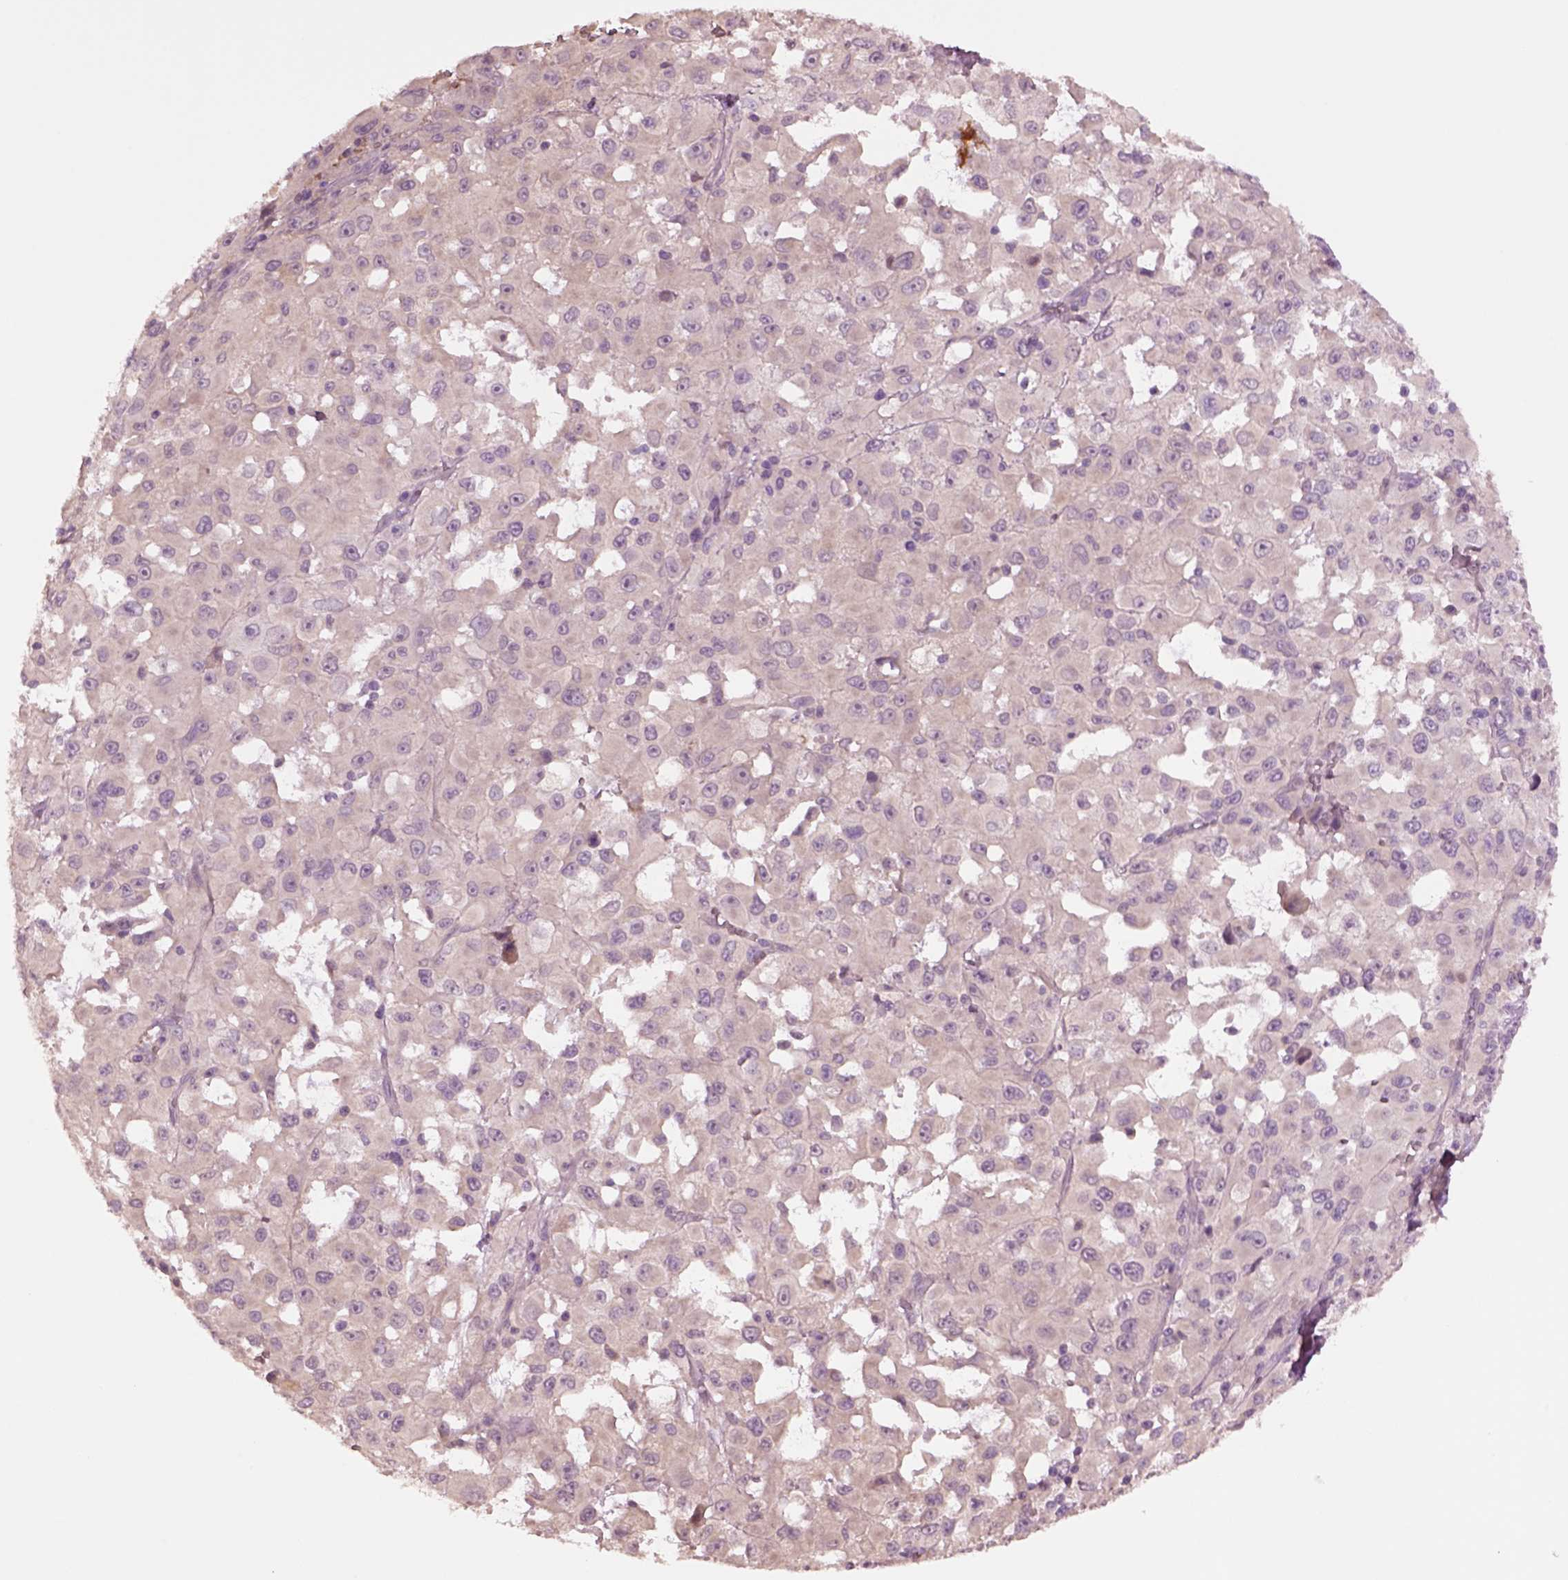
{"staining": {"intensity": "negative", "quantity": "none", "location": "none"}, "tissue": "melanoma", "cell_type": "Tumor cells", "image_type": "cancer", "snomed": [{"axis": "morphology", "description": "Malignant melanoma, Metastatic site"}, {"axis": "topography", "description": "Lymph node"}], "caption": "A high-resolution histopathology image shows immunohistochemistry (IHC) staining of malignant melanoma (metastatic site), which exhibits no significant positivity in tumor cells.", "gene": "CLPSL1", "patient": {"sex": "male", "age": 50}}